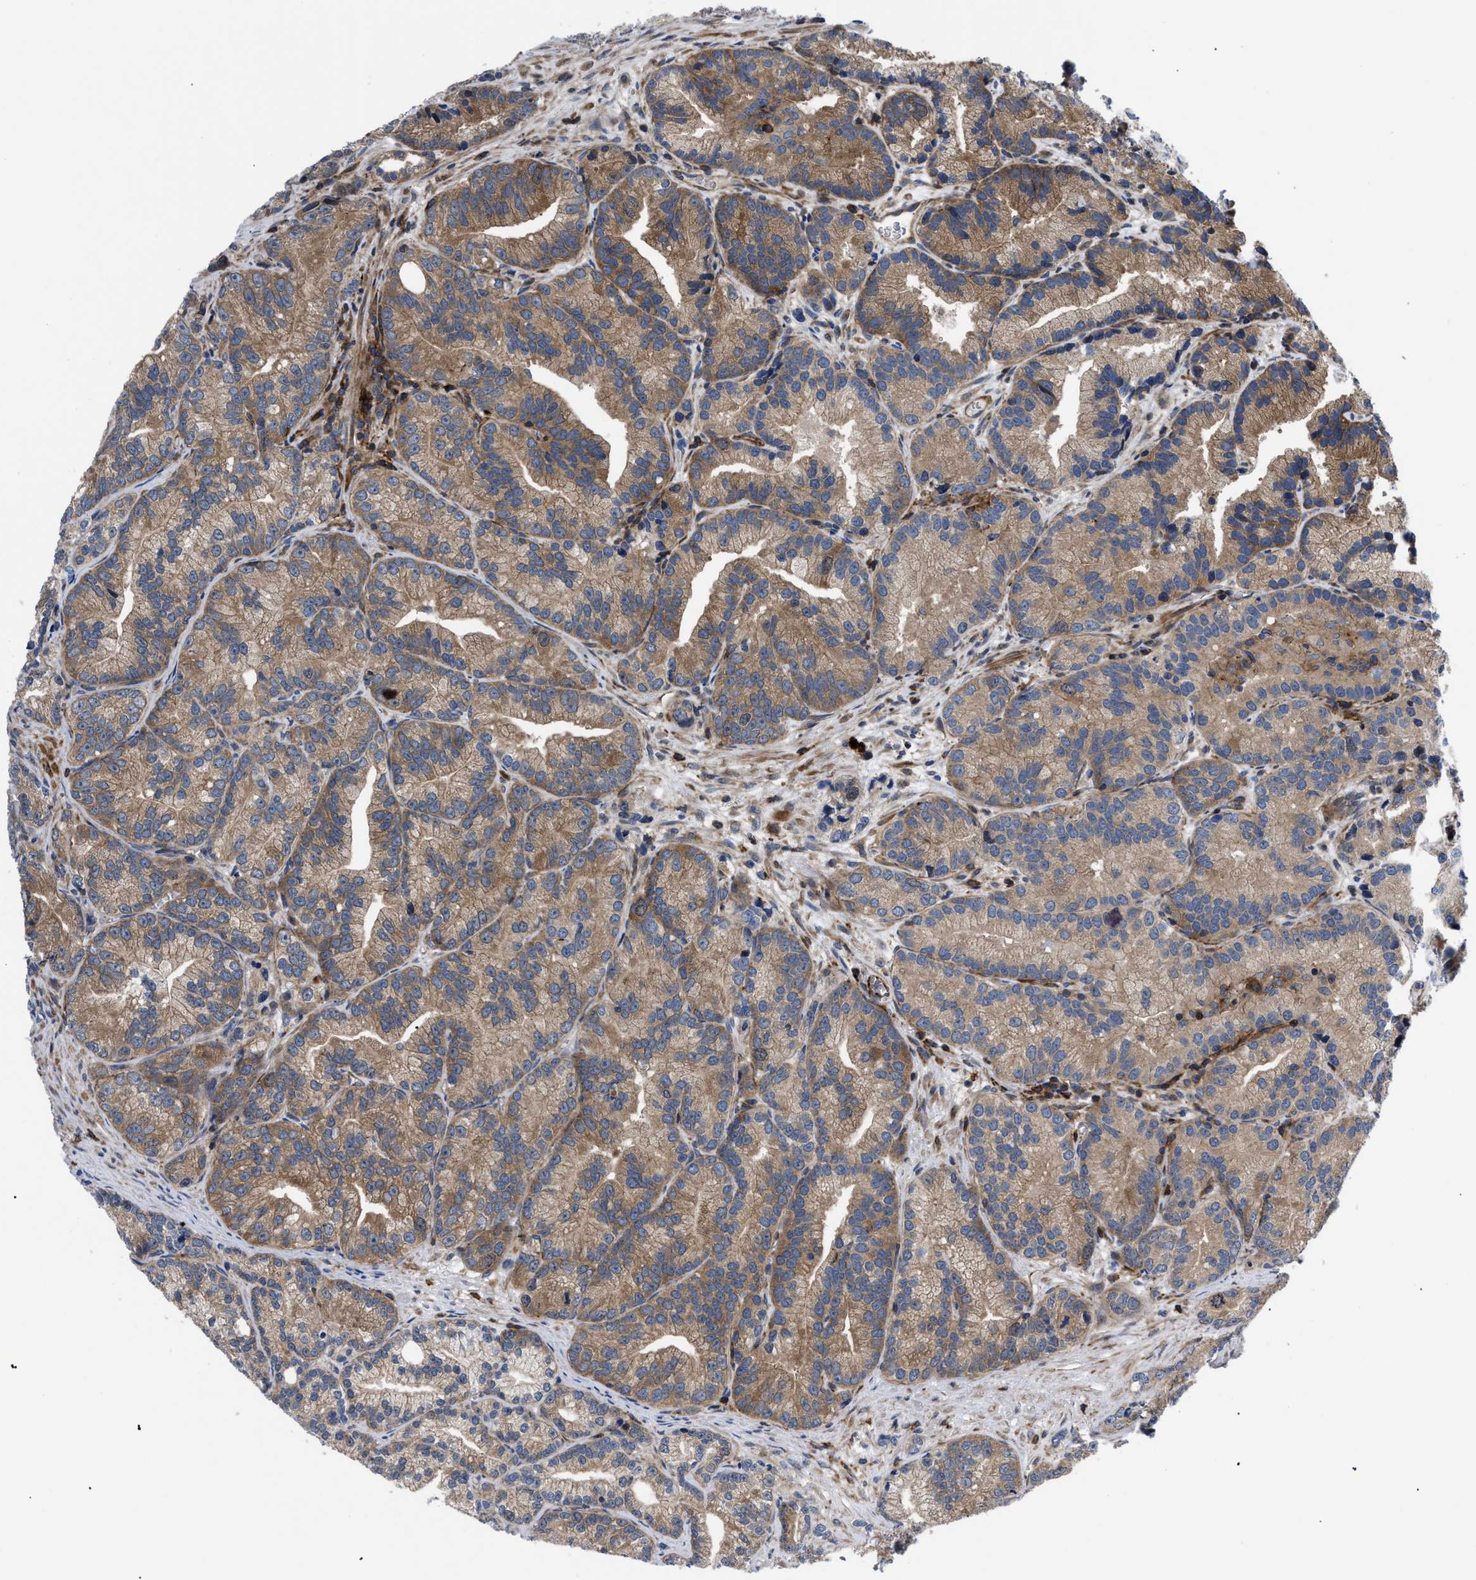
{"staining": {"intensity": "moderate", "quantity": ">75%", "location": "cytoplasmic/membranous"}, "tissue": "prostate cancer", "cell_type": "Tumor cells", "image_type": "cancer", "snomed": [{"axis": "morphology", "description": "Adenocarcinoma, Low grade"}, {"axis": "topography", "description": "Prostate"}], "caption": "About >75% of tumor cells in prostate cancer (adenocarcinoma (low-grade)) exhibit moderate cytoplasmic/membranous protein staining as visualized by brown immunohistochemical staining.", "gene": "SPAST", "patient": {"sex": "male", "age": 89}}